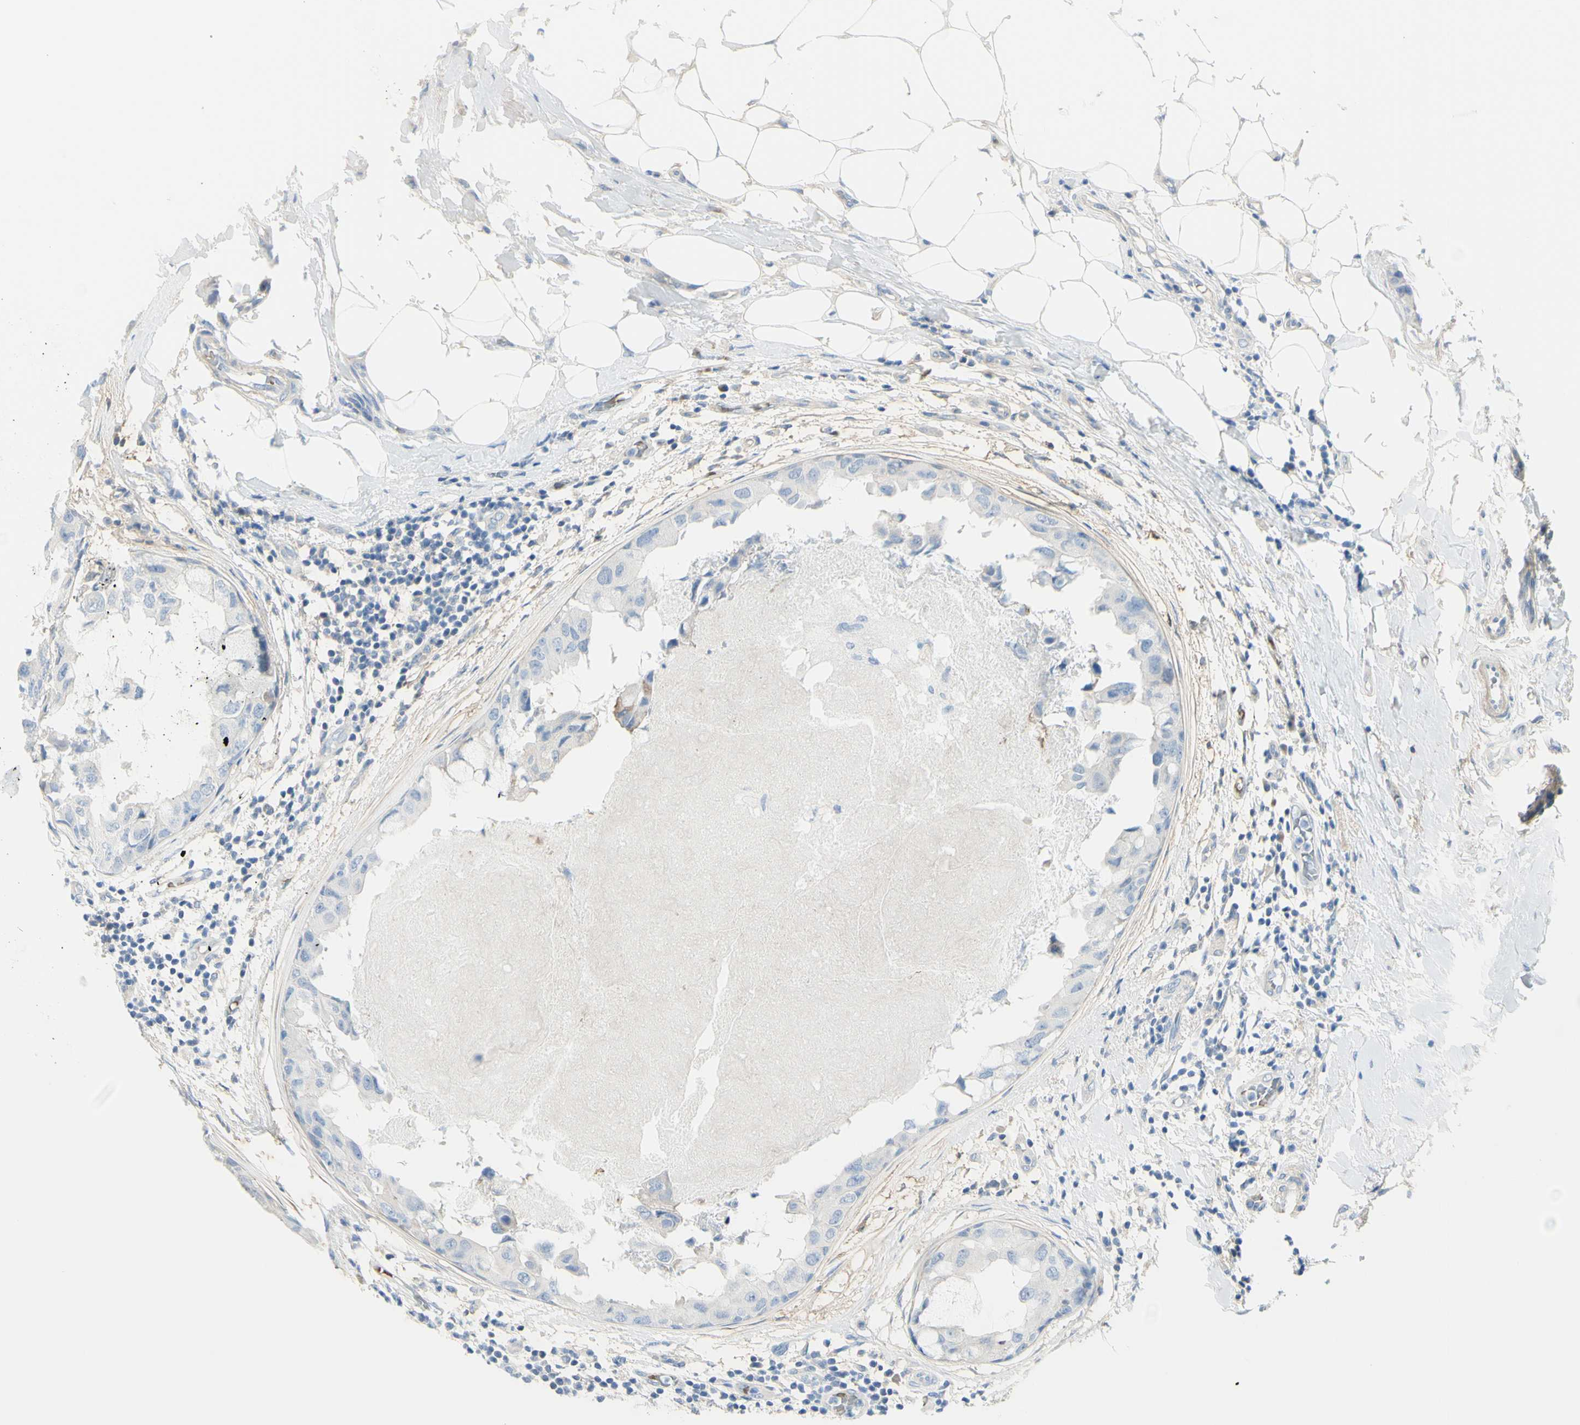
{"staining": {"intensity": "negative", "quantity": "none", "location": "none"}, "tissue": "breast cancer", "cell_type": "Tumor cells", "image_type": "cancer", "snomed": [{"axis": "morphology", "description": "Duct carcinoma"}, {"axis": "topography", "description": "Breast"}], "caption": "This is a histopathology image of IHC staining of breast cancer, which shows no positivity in tumor cells.", "gene": "NCBP2L", "patient": {"sex": "female", "age": 40}}